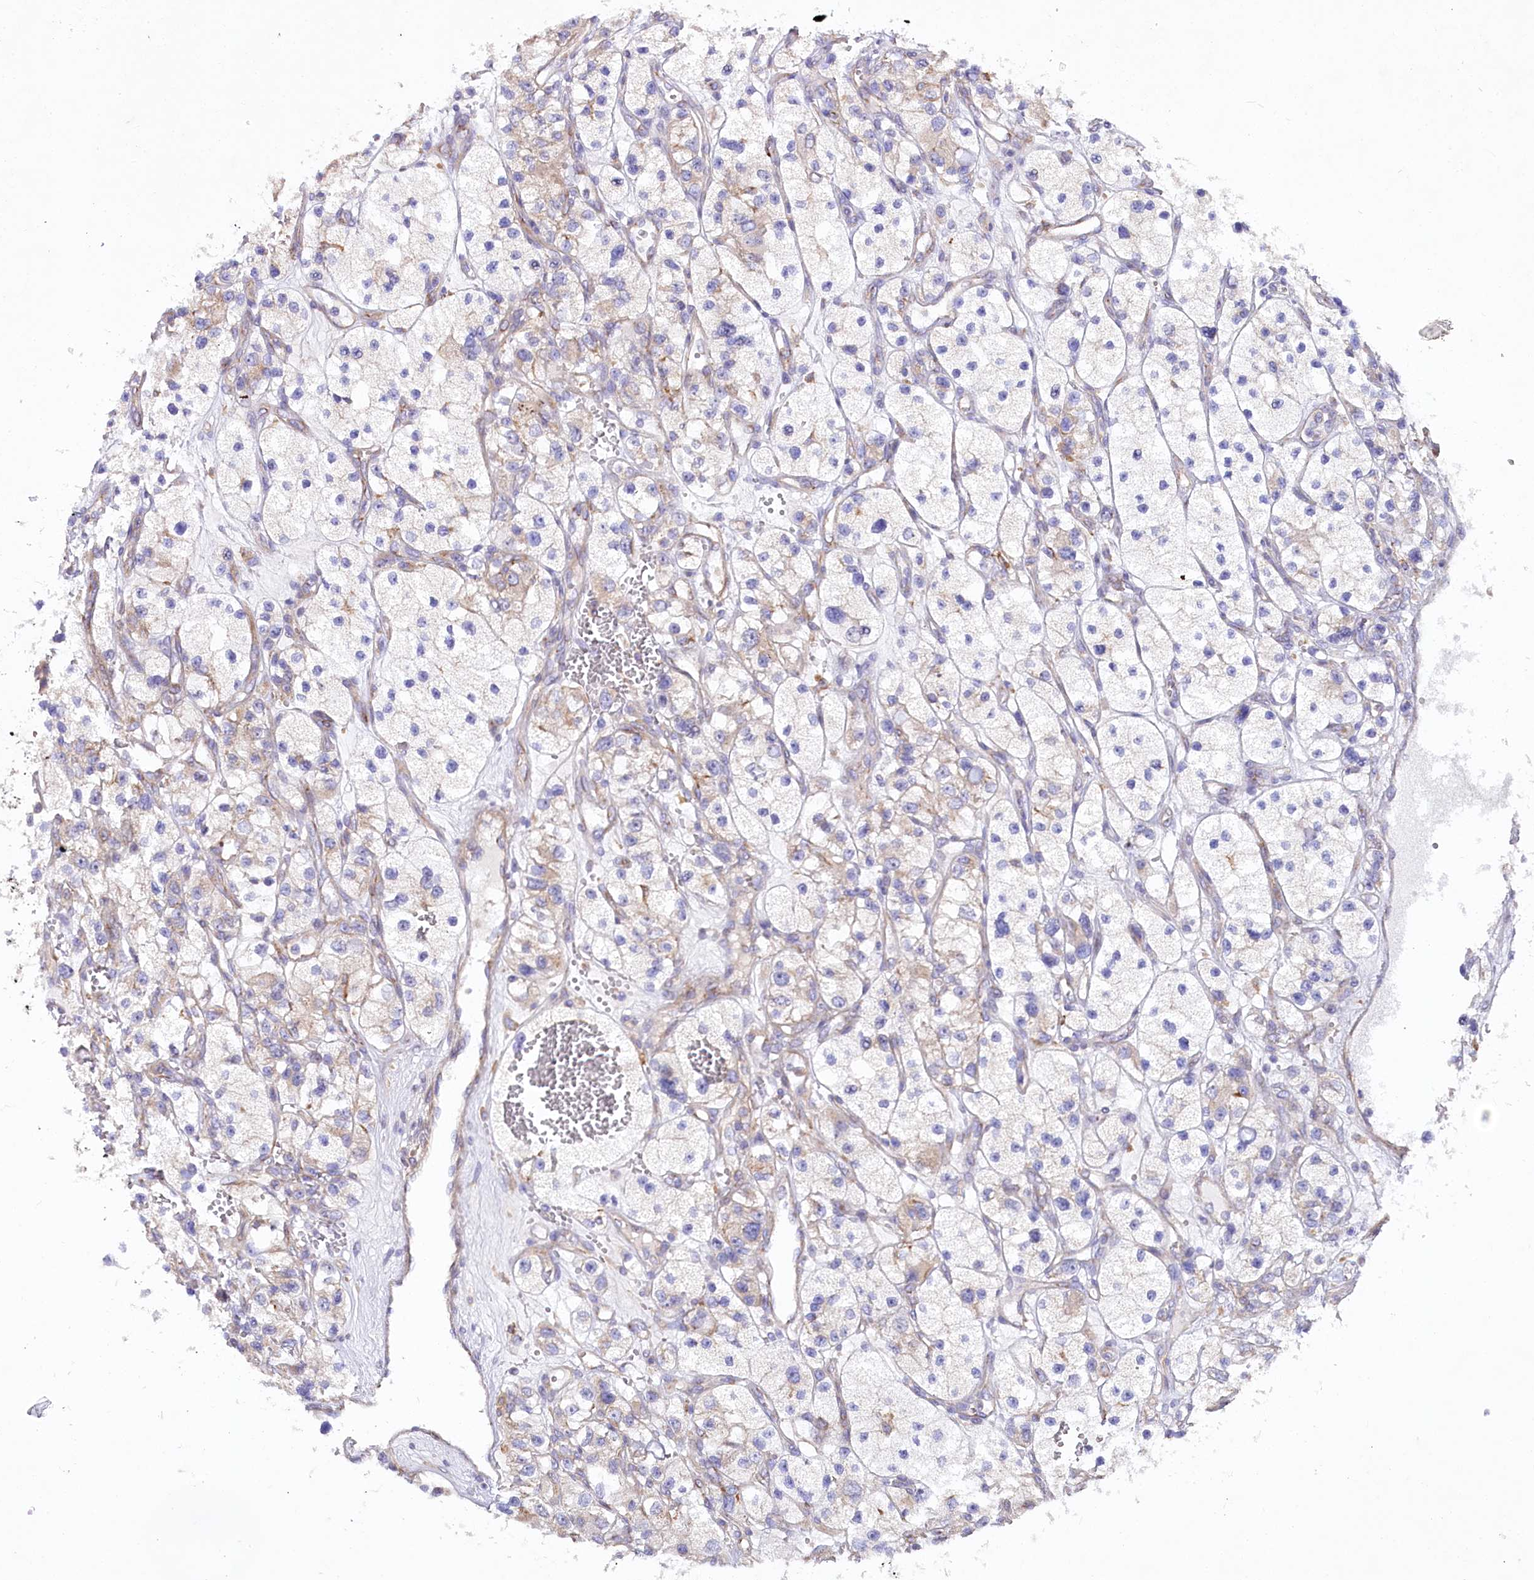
{"staining": {"intensity": "negative", "quantity": "none", "location": "none"}, "tissue": "renal cancer", "cell_type": "Tumor cells", "image_type": "cancer", "snomed": [{"axis": "morphology", "description": "Adenocarcinoma, NOS"}, {"axis": "topography", "description": "Kidney"}], "caption": "This is an immunohistochemistry (IHC) histopathology image of human renal cancer. There is no staining in tumor cells.", "gene": "STX6", "patient": {"sex": "female", "age": 57}}